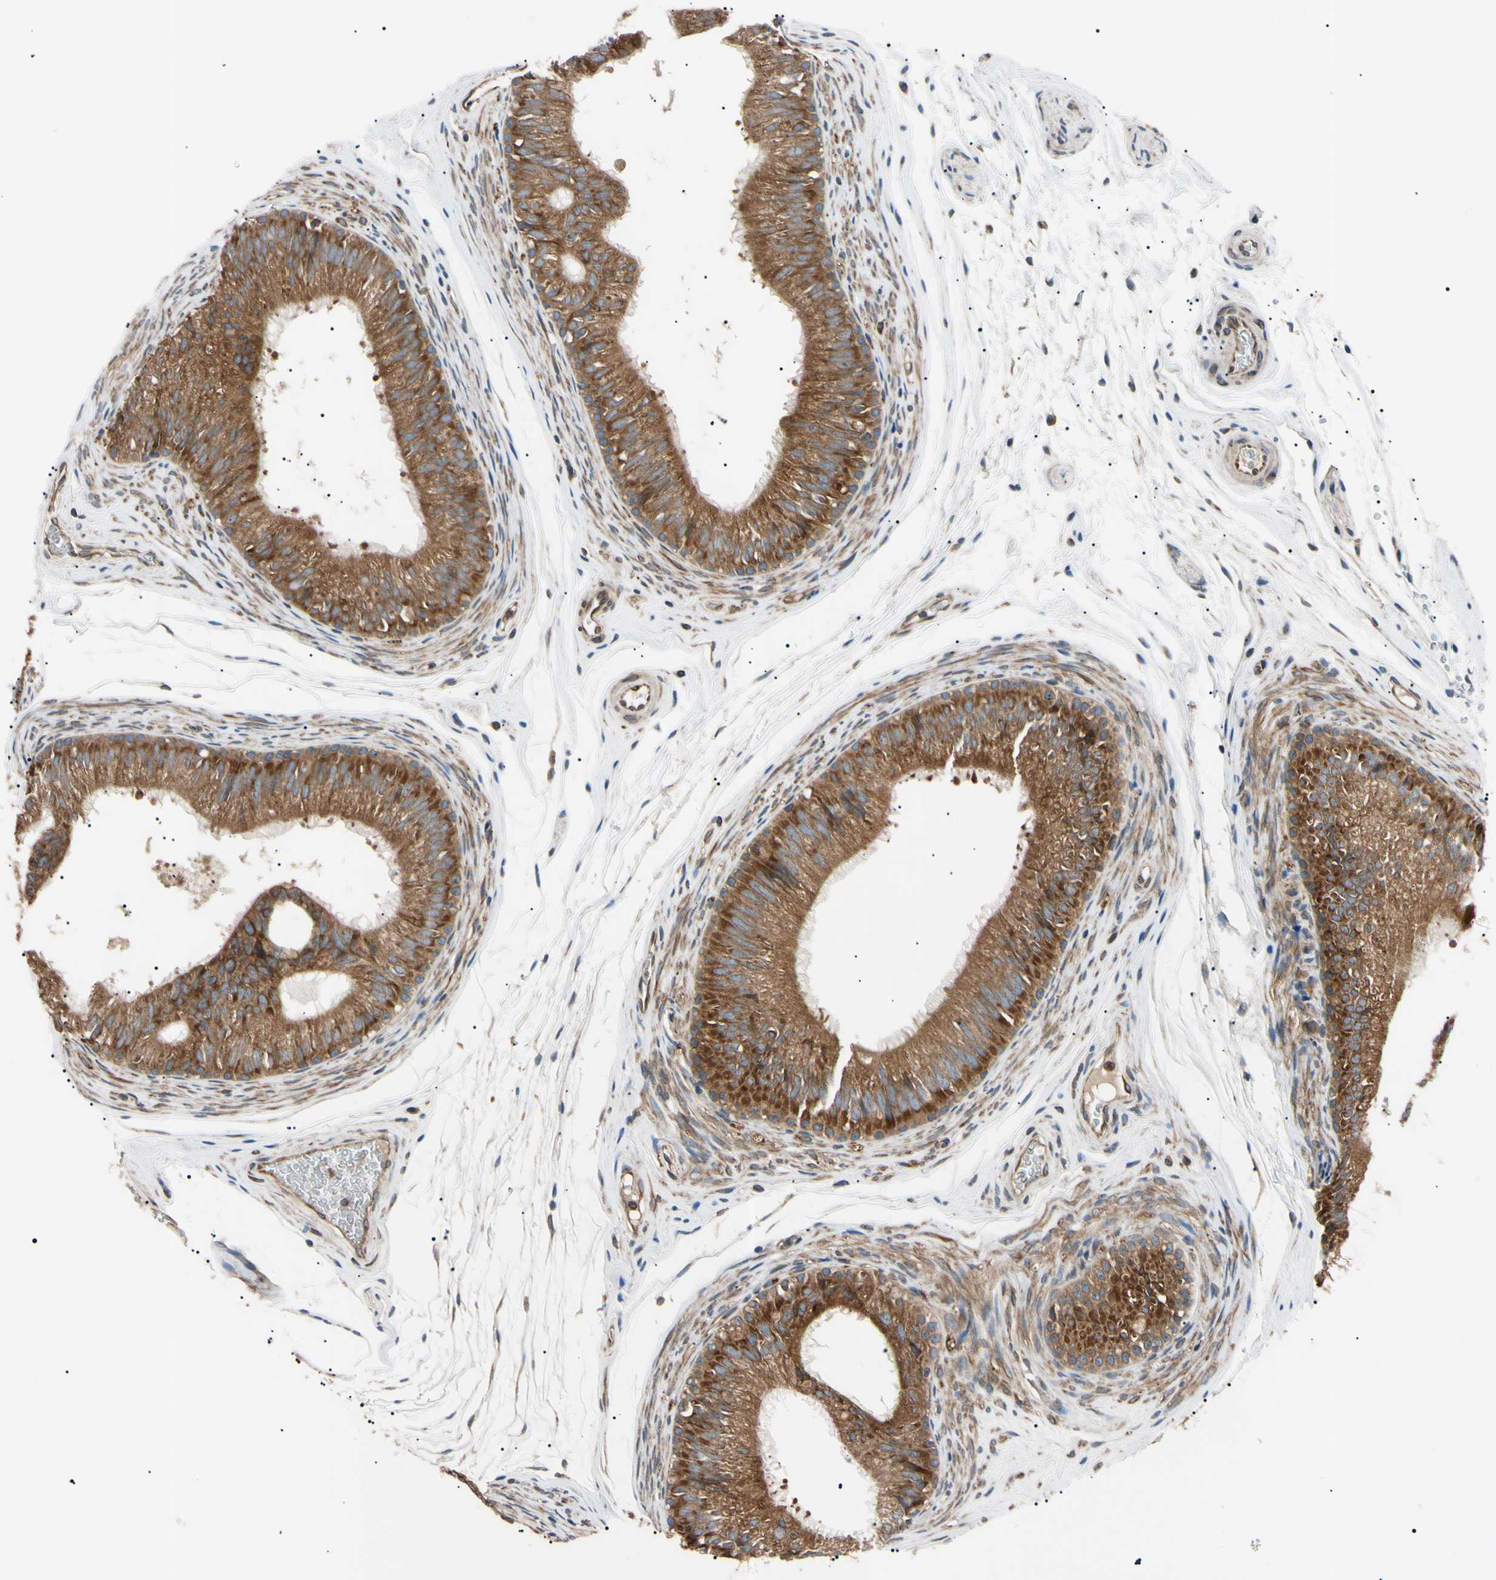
{"staining": {"intensity": "moderate", "quantity": ">75%", "location": "cytoplasmic/membranous"}, "tissue": "epididymis", "cell_type": "Glandular cells", "image_type": "normal", "snomed": [{"axis": "morphology", "description": "Normal tissue, NOS"}, {"axis": "topography", "description": "Epididymis"}], "caption": "Normal epididymis displays moderate cytoplasmic/membranous expression in approximately >75% of glandular cells, visualized by immunohistochemistry.", "gene": "VAPA", "patient": {"sex": "male", "age": 36}}